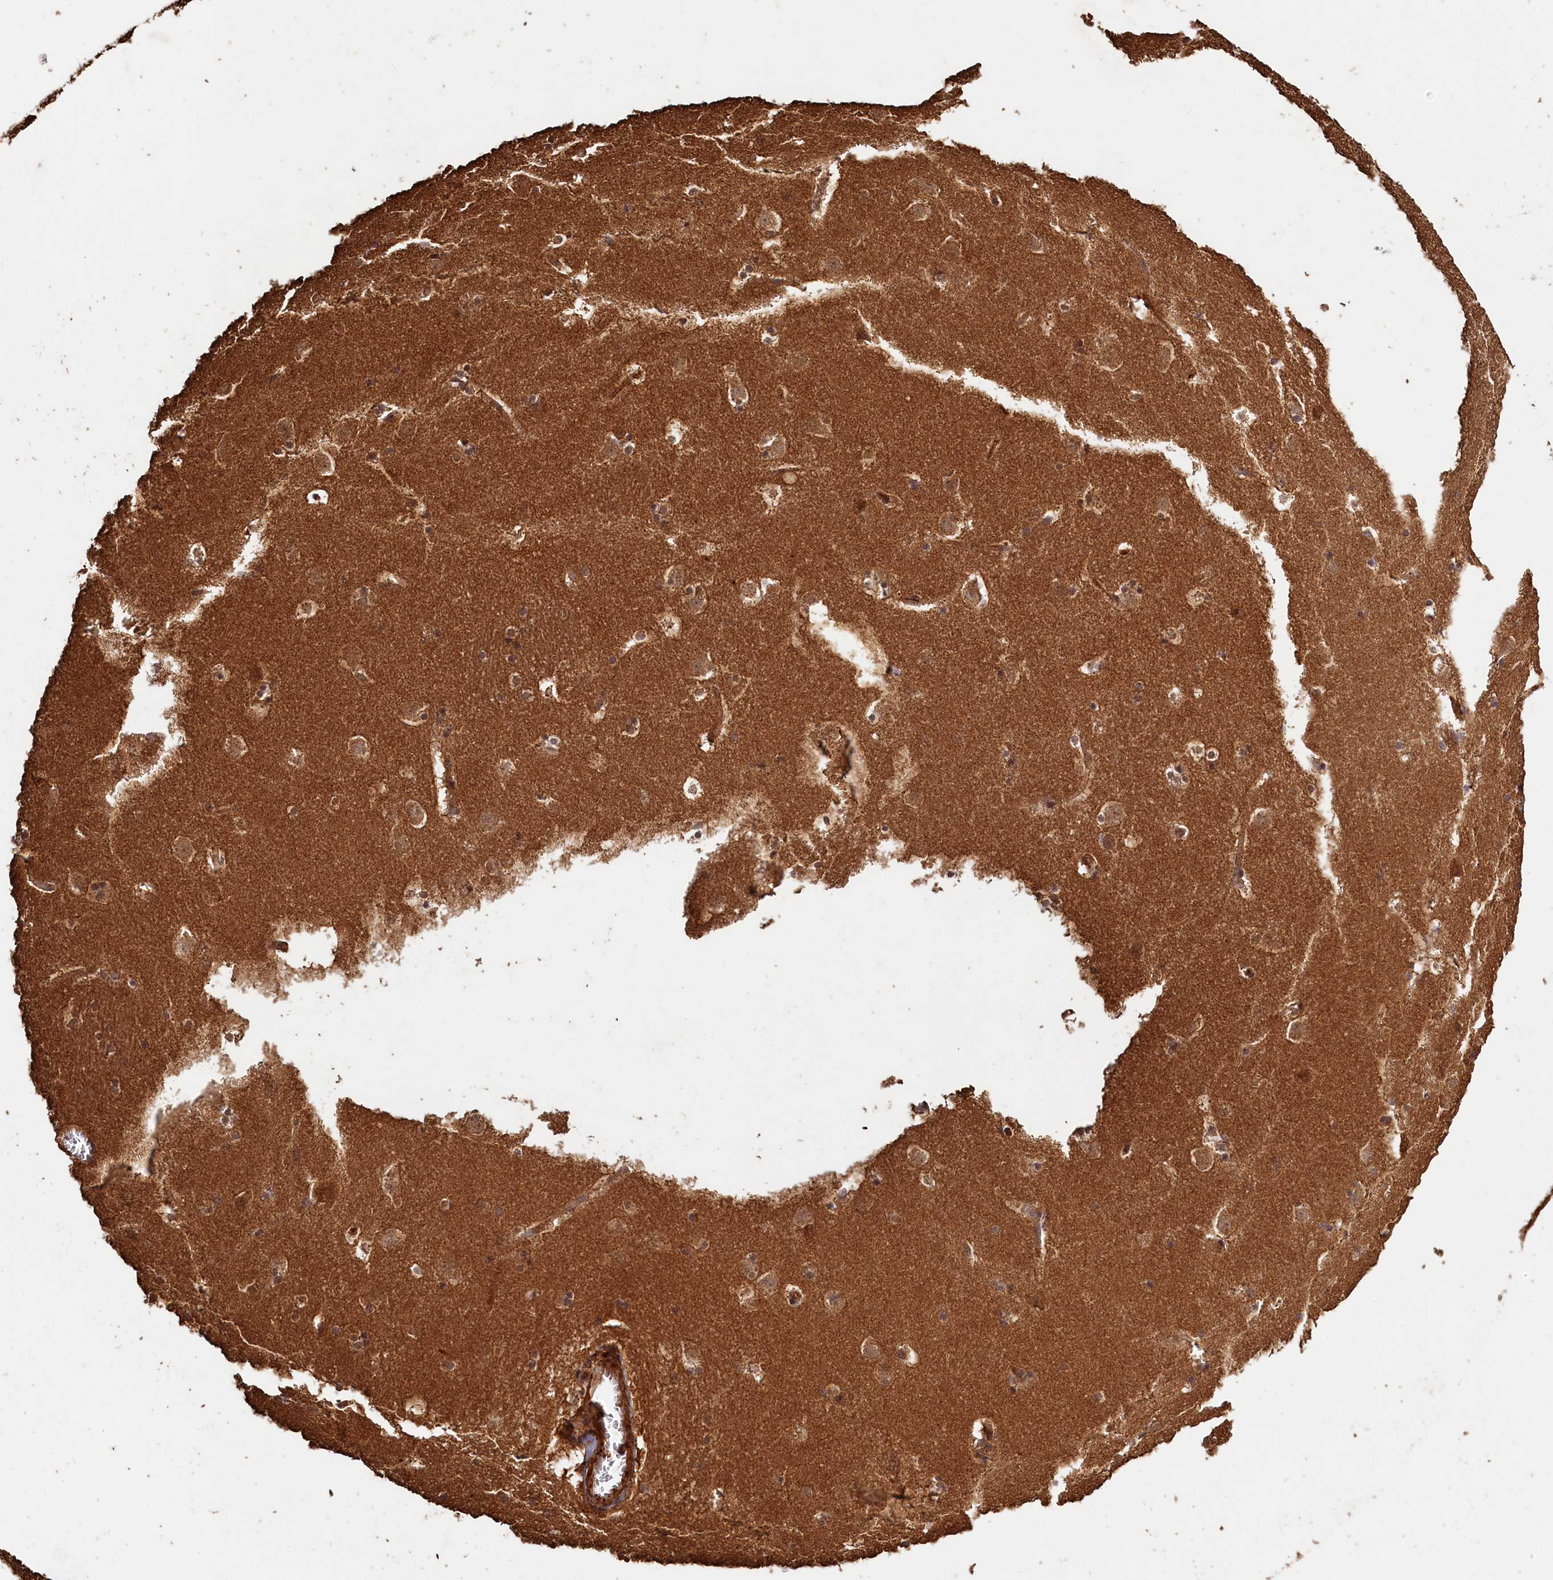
{"staining": {"intensity": "moderate", "quantity": ">75%", "location": "cytoplasmic/membranous"}, "tissue": "caudate", "cell_type": "Glial cells", "image_type": "normal", "snomed": [{"axis": "morphology", "description": "Normal tissue, NOS"}, {"axis": "topography", "description": "Lateral ventricle wall"}], "caption": "Glial cells exhibit medium levels of moderate cytoplasmic/membranous expression in about >75% of cells in benign caudate. The staining was performed using DAB, with brown indicating positive protein expression. Nuclei are stained blue with hematoxylin.", "gene": "SNX33", "patient": {"sex": "male", "age": 45}}